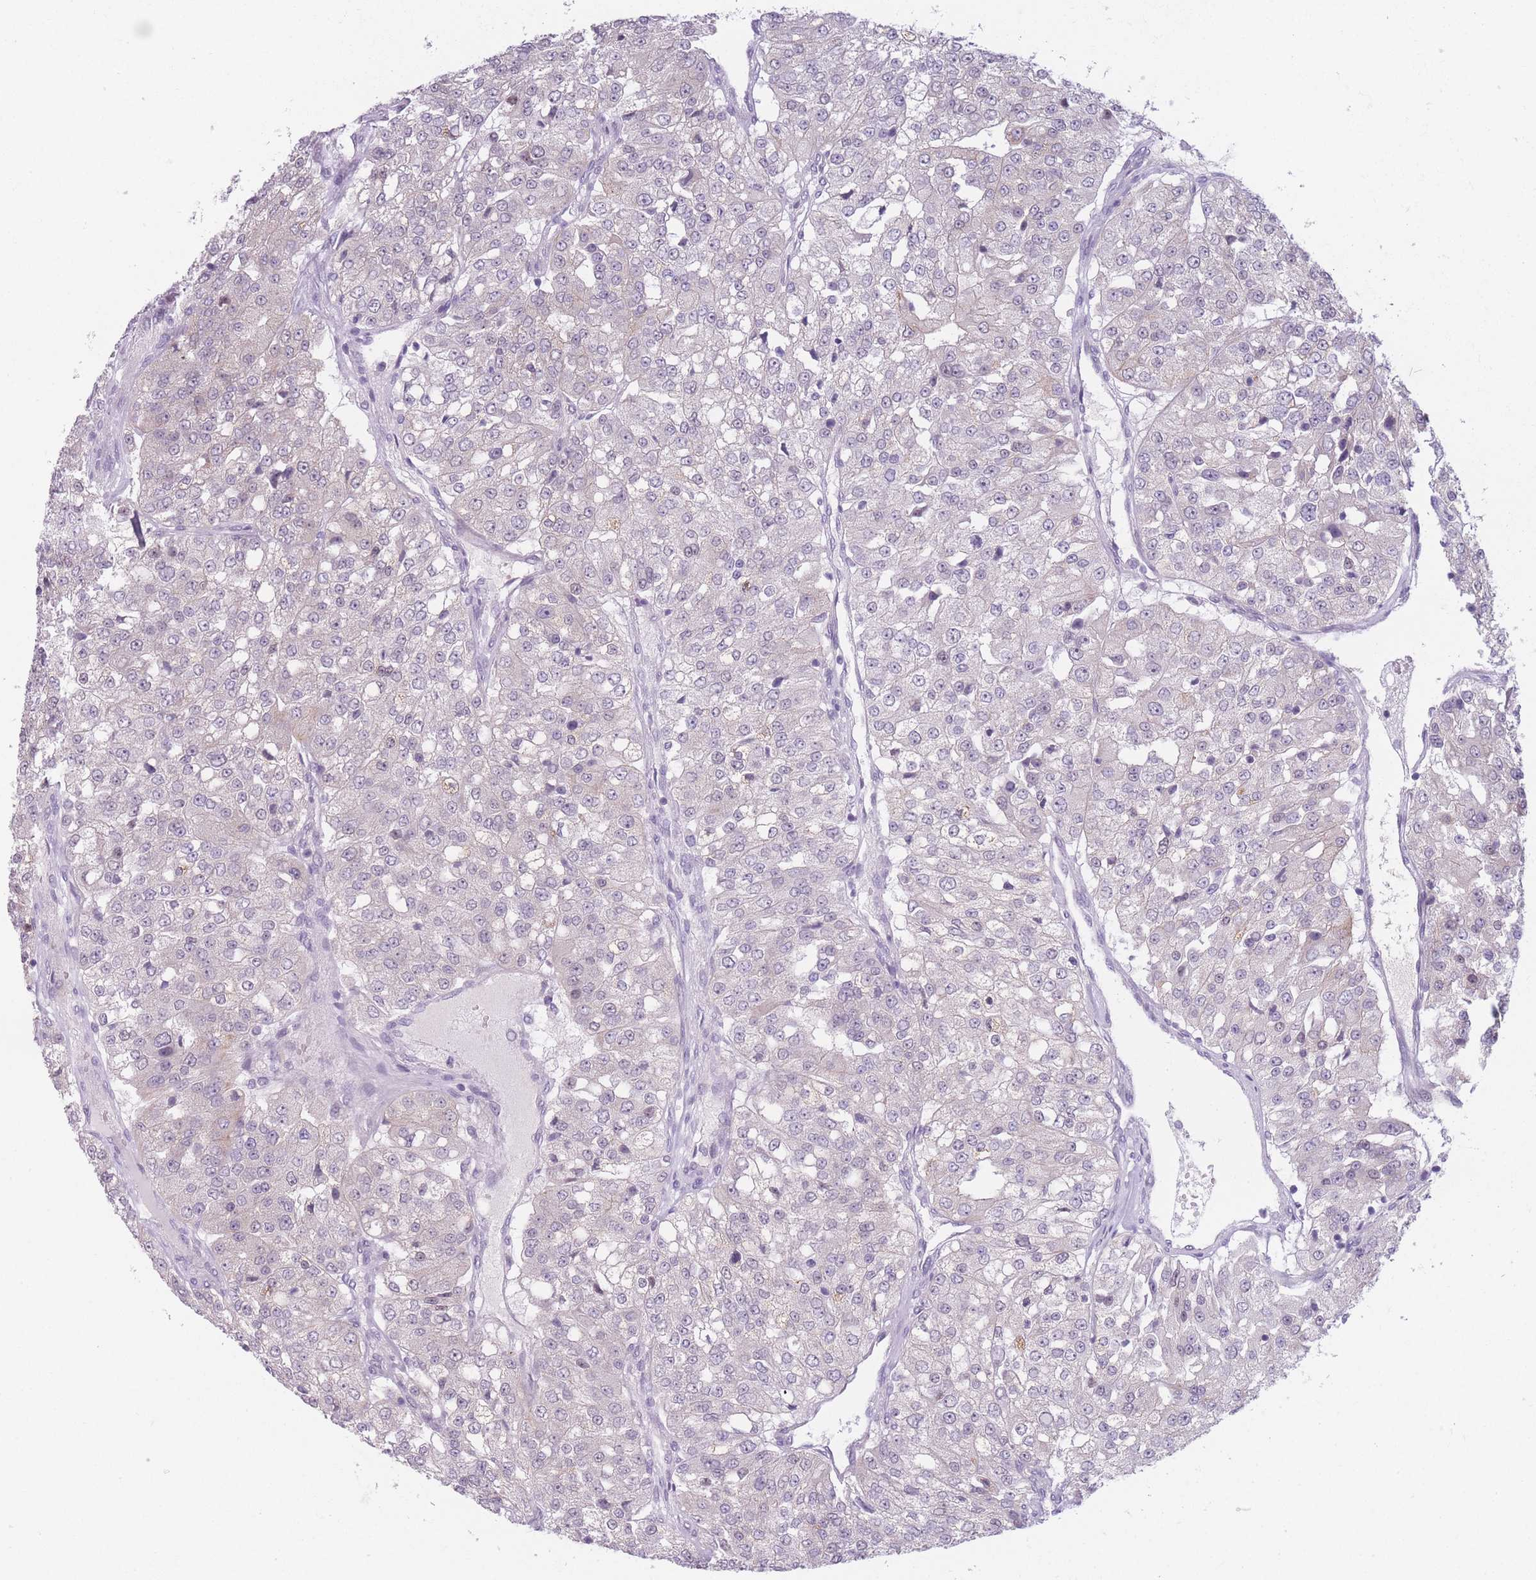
{"staining": {"intensity": "negative", "quantity": "none", "location": "none"}, "tissue": "renal cancer", "cell_type": "Tumor cells", "image_type": "cancer", "snomed": [{"axis": "morphology", "description": "Adenocarcinoma, NOS"}, {"axis": "topography", "description": "Kidney"}], "caption": "Immunohistochemical staining of human adenocarcinoma (renal) exhibits no significant positivity in tumor cells.", "gene": "ZNF439", "patient": {"sex": "female", "age": 63}}